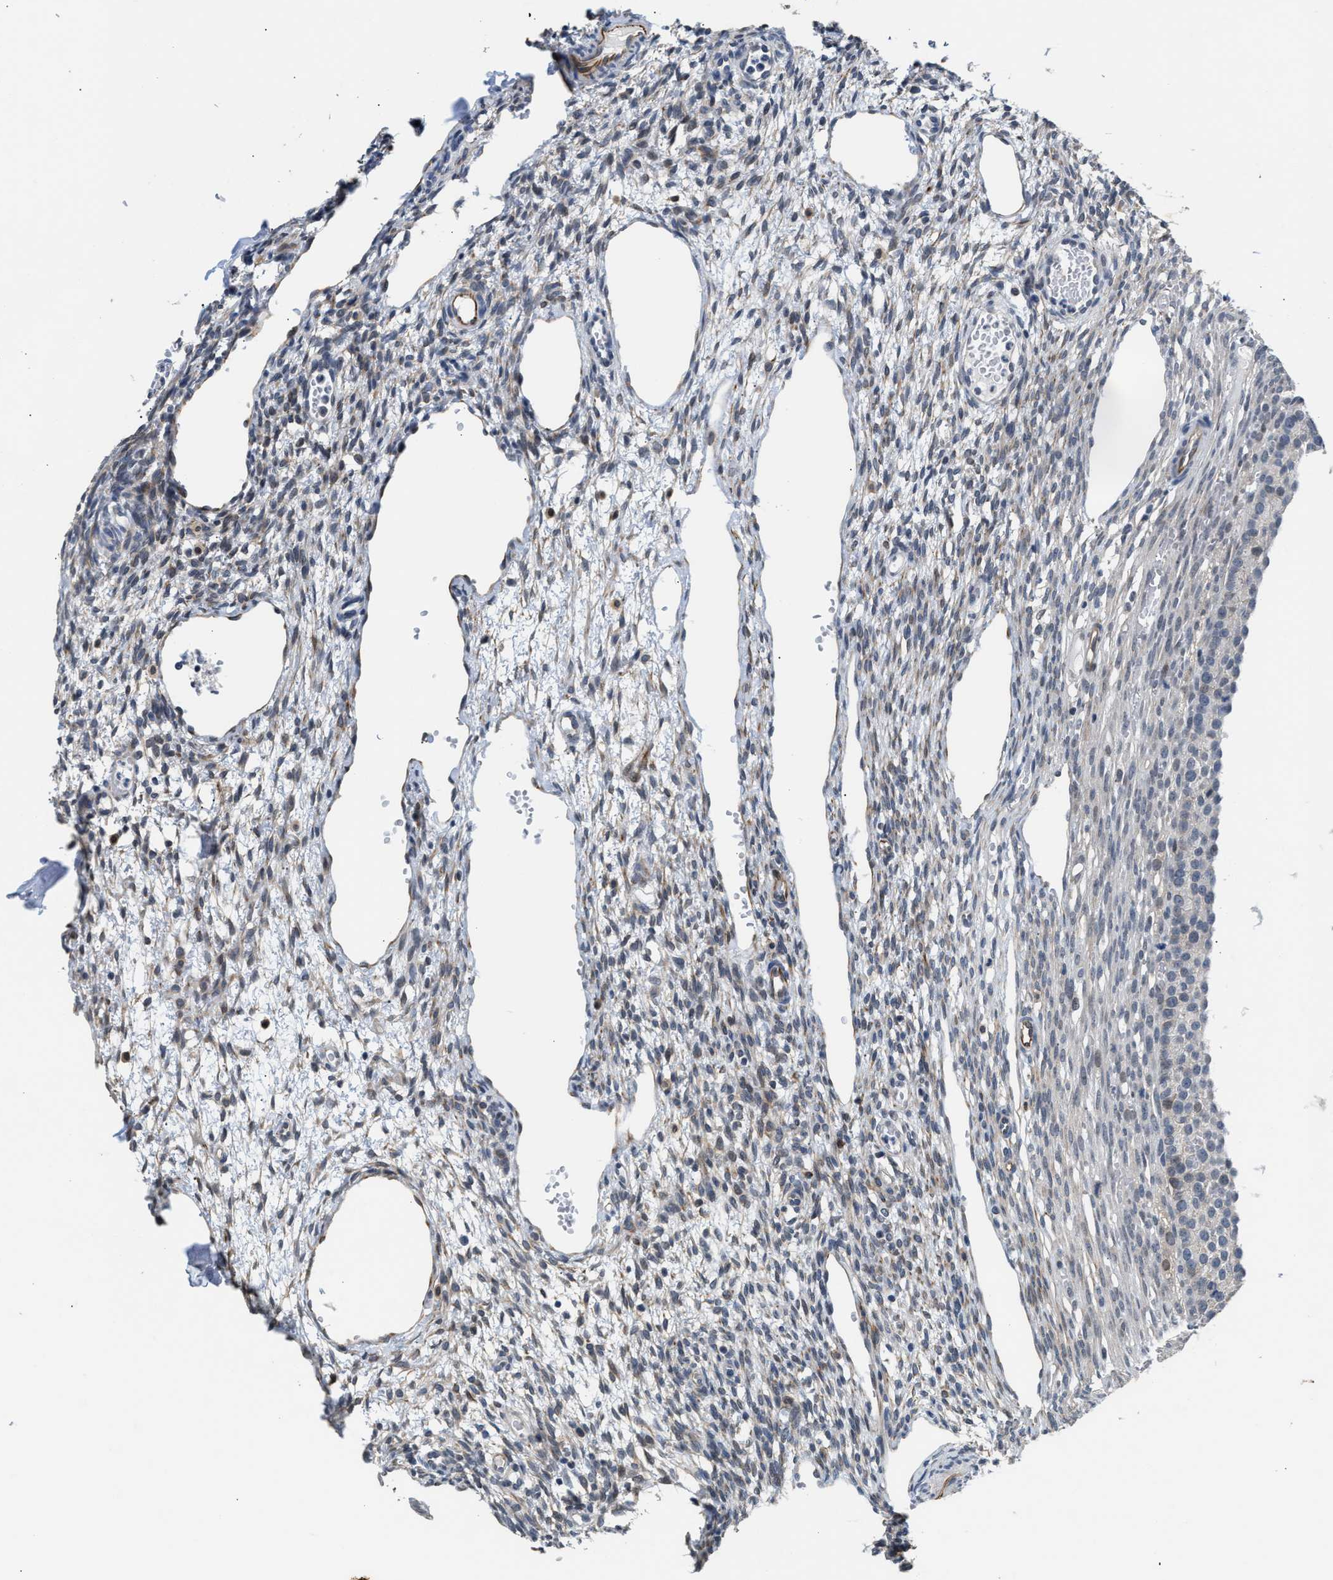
{"staining": {"intensity": "negative", "quantity": "none", "location": "none"}, "tissue": "ovary", "cell_type": "Ovarian stroma cells", "image_type": "normal", "snomed": [{"axis": "morphology", "description": "Normal tissue, NOS"}, {"axis": "topography", "description": "Ovary"}], "caption": "The image displays no staining of ovarian stroma cells in normal ovary.", "gene": "PPM1H", "patient": {"sex": "female", "age": 33}}